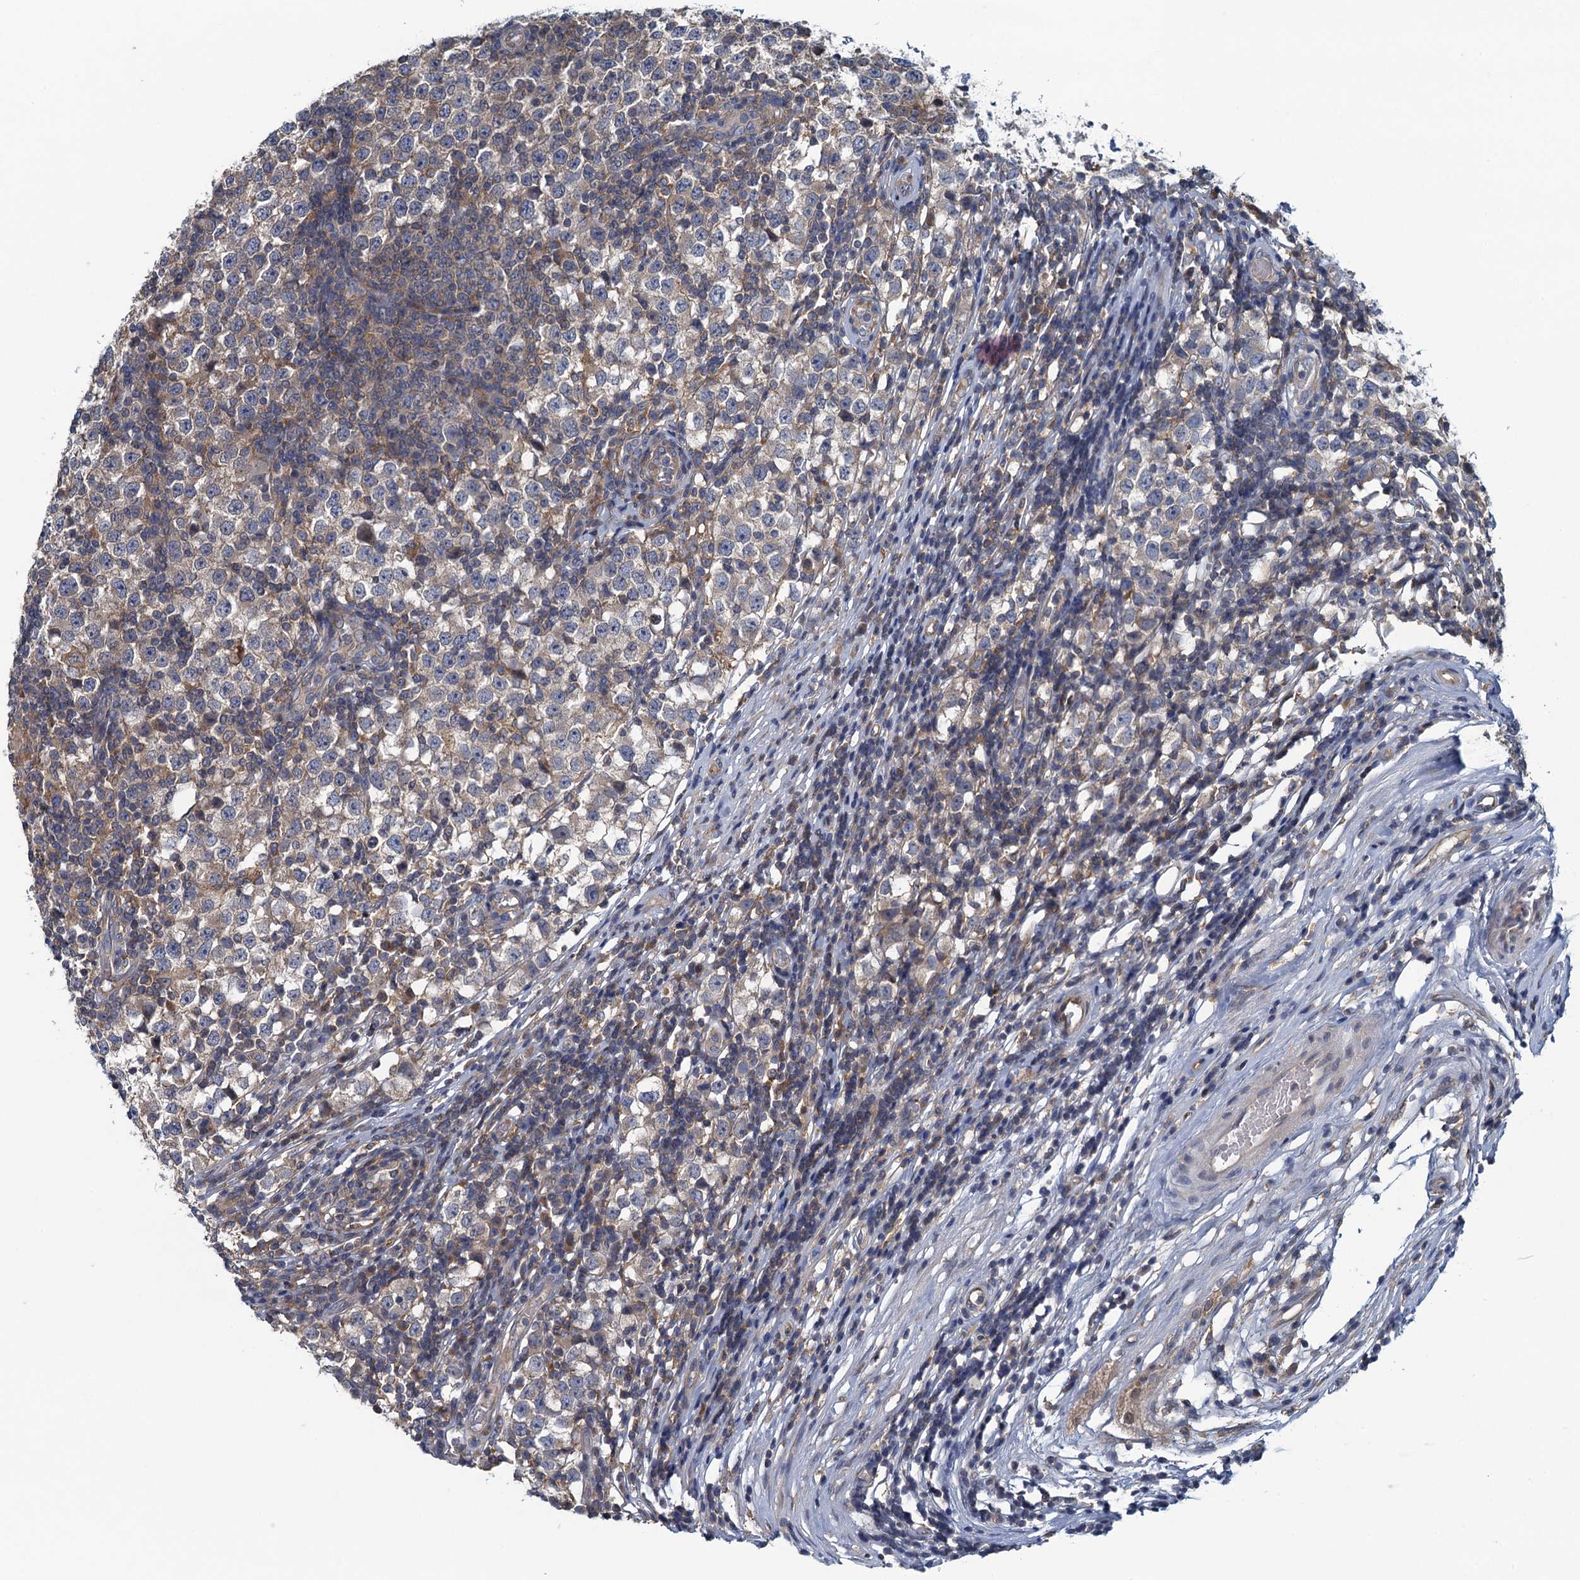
{"staining": {"intensity": "weak", "quantity": "<25%", "location": "cytoplasmic/membranous"}, "tissue": "testis cancer", "cell_type": "Tumor cells", "image_type": "cancer", "snomed": [{"axis": "morphology", "description": "Seminoma, NOS"}, {"axis": "topography", "description": "Testis"}], "caption": "An immunohistochemistry (IHC) micrograph of testis cancer (seminoma) is shown. There is no staining in tumor cells of testis cancer (seminoma).", "gene": "NCKAP1L", "patient": {"sex": "male", "age": 65}}